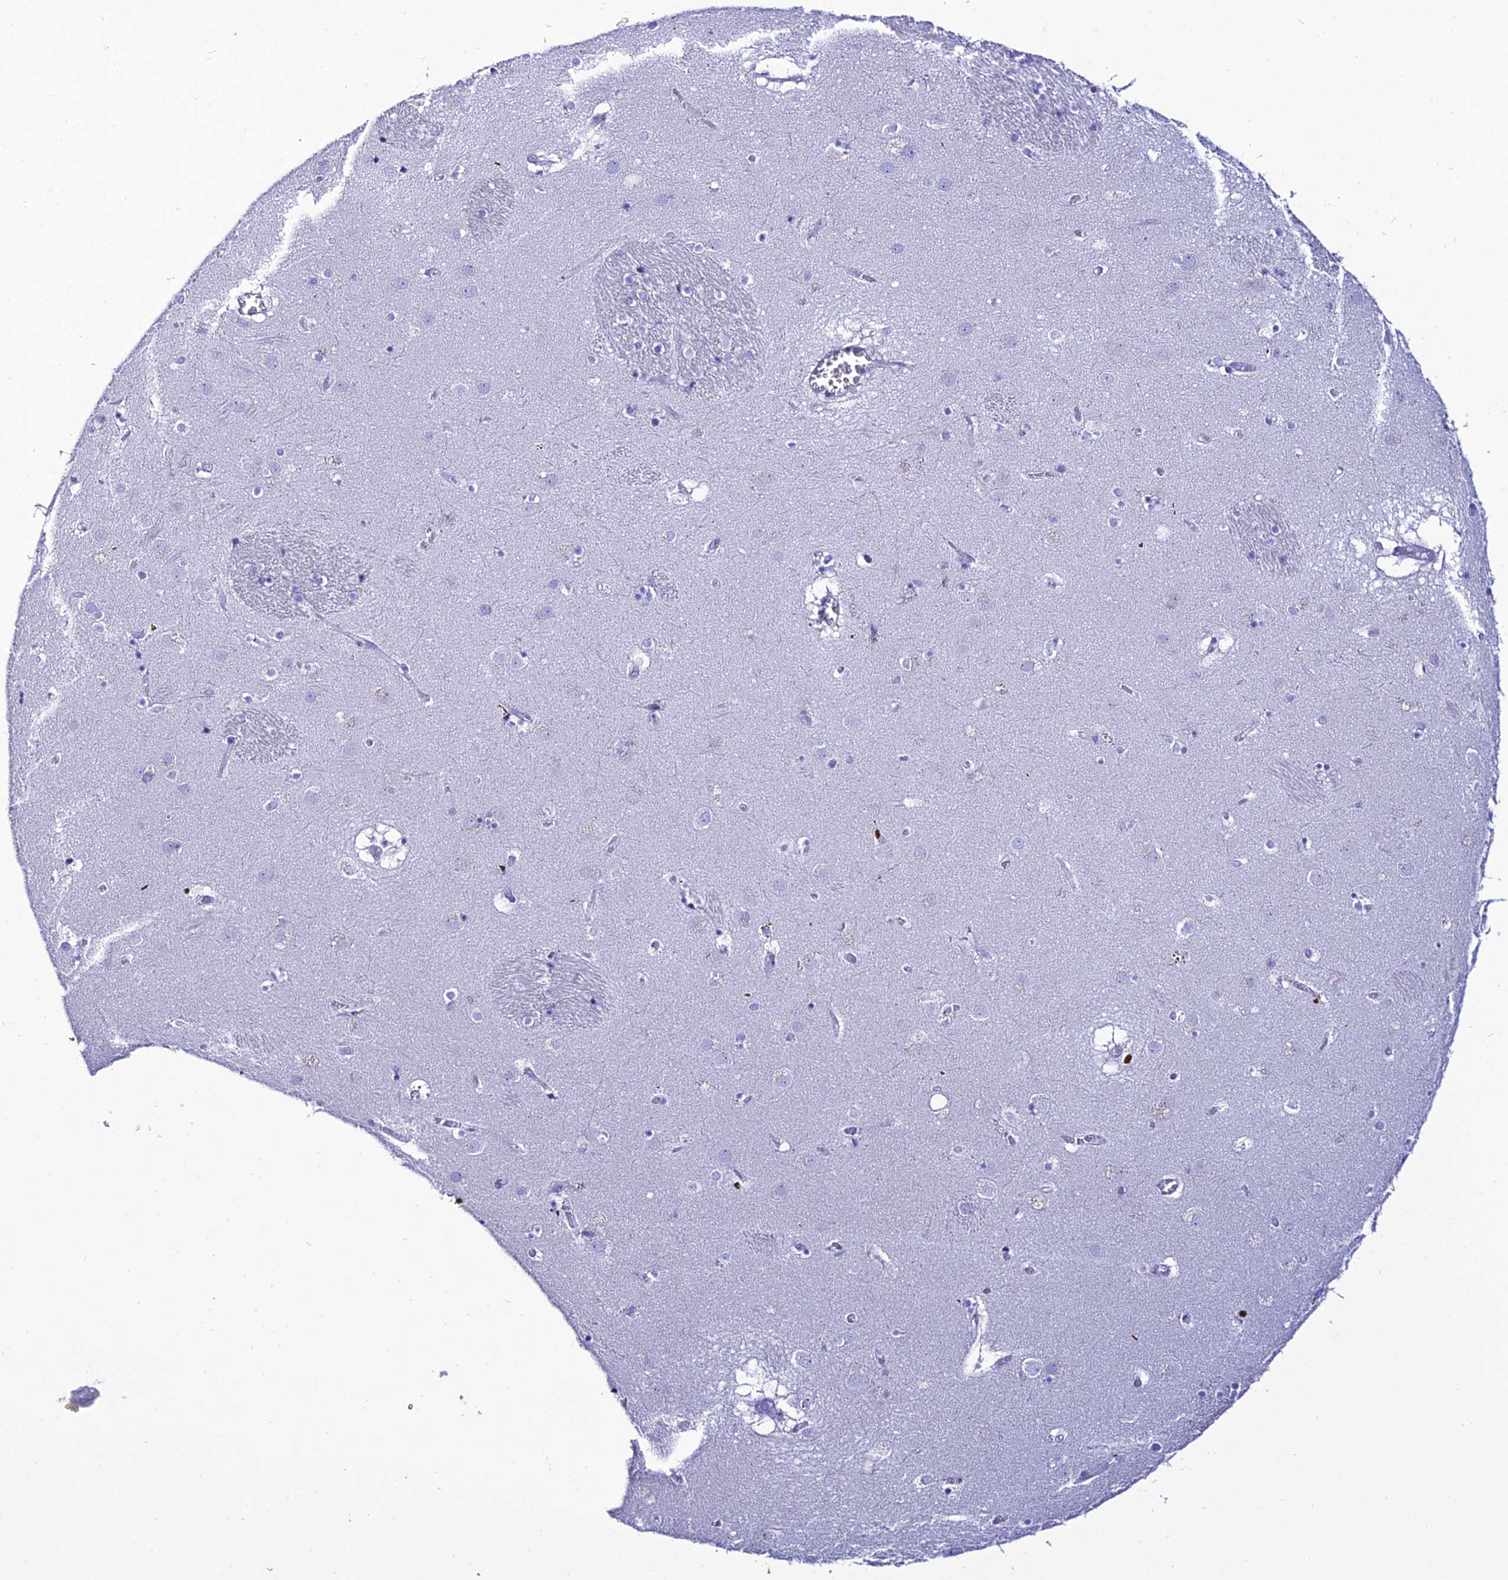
{"staining": {"intensity": "negative", "quantity": "none", "location": "none"}, "tissue": "caudate", "cell_type": "Glial cells", "image_type": "normal", "snomed": [{"axis": "morphology", "description": "Normal tissue, NOS"}, {"axis": "topography", "description": "Lateral ventricle wall"}], "caption": "Glial cells are negative for protein expression in benign human caudate. (DAB immunohistochemistry, high magnification).", "gene": "OR4D5", "patient": {"sex": "male", "age": 70}}